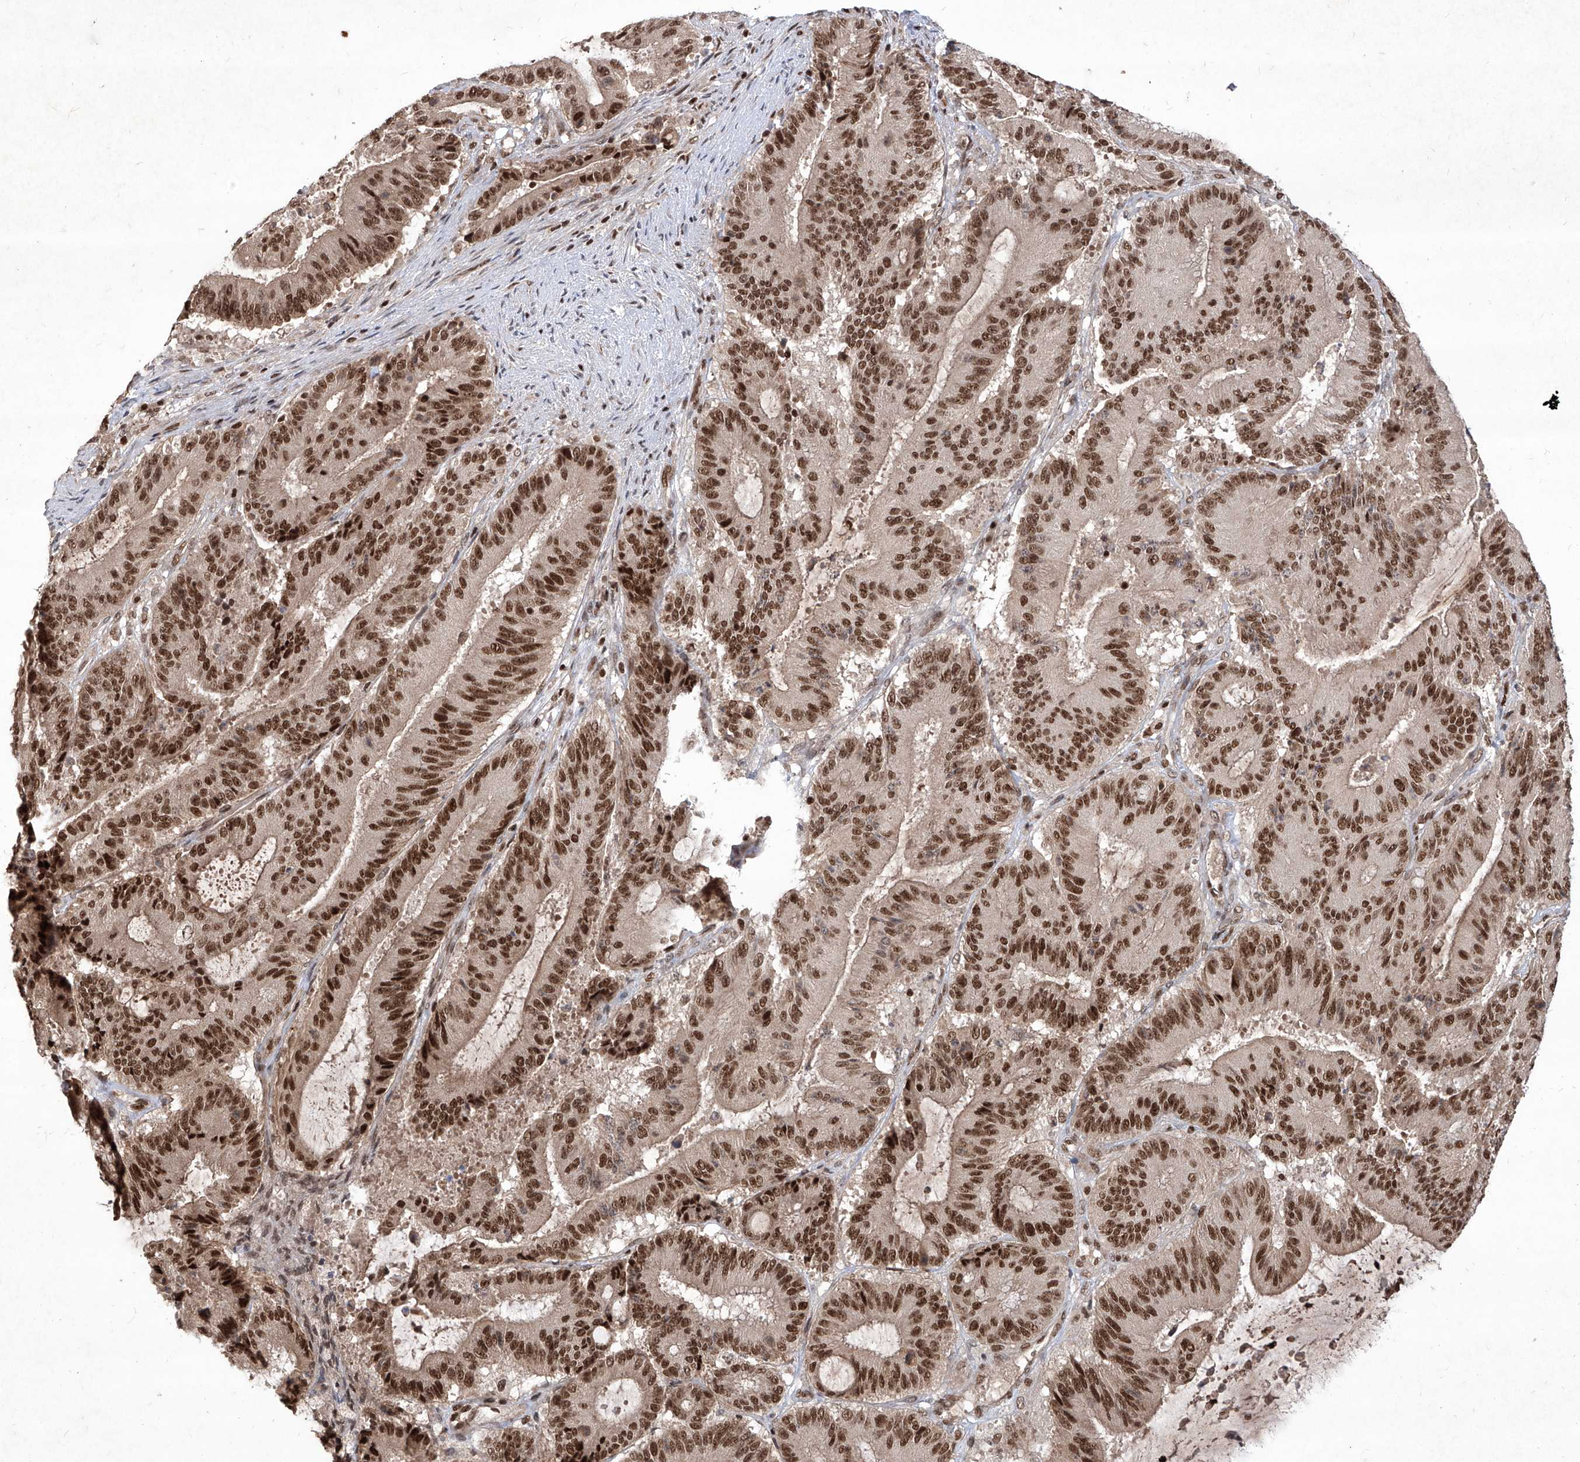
{"staining": {"intensity": "strong", "quantity": ">75%", "location": "nuclear"}, "tissue": "liver cancer", "cell_type": "Tumor cells", "image_type": "cancer", "snomed": [{"axis": "morphology", "description": "Normal tissue, NOS"}, {"axis": "morphology", "description": "Cholangiocarcinoma"}, {"axis": "topography", "description": "Liver"}, {"axis": "topography", "description": "Peripheral nerve tissue"}], "caption": "DAB (3,3'-diaminobenzidine) immunohistochemical staining of liver cancer reveals strong nuclear protein staining in about >75% of tumor cells.", "gene": "IRF2", "patient": {"sex": "female", "age": 73}}